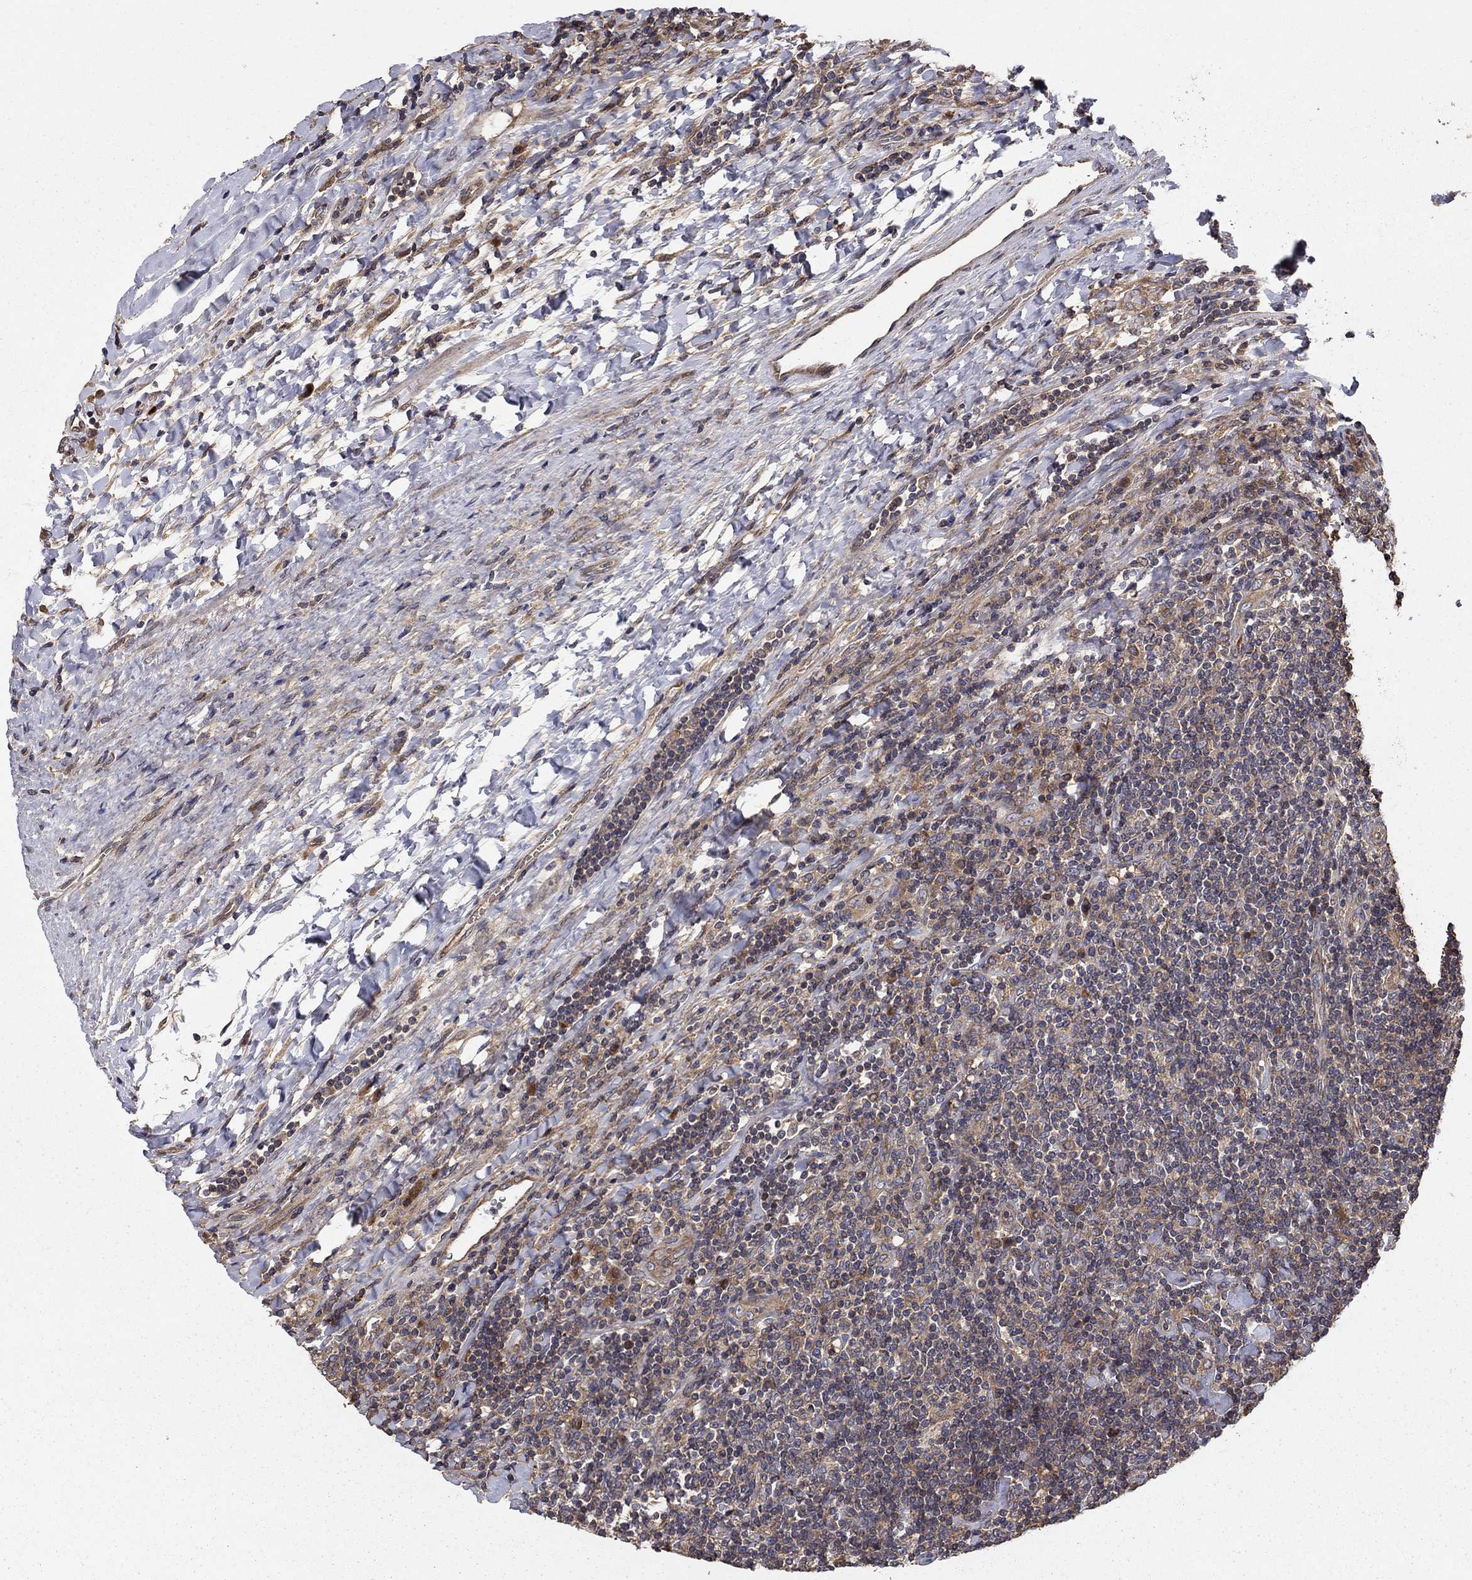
{"staining": {"intensity": "weak", "quantity": ">75%", "location": "cytoplasmic/membranous"}, "tissue": "lymphoma", "cell_type": "Tumor cells", "image_type": "cancer", "snomed": [{"axis": "morphology", "description": "Hodgkin's disease, NOS"}, {"axis": "topography", "description": "Lymph node"}], "caption": "The immunohistochemical stain shows weak cytoplasmic/membranous staining in tumor cells of lymphoma tissue.", "gene": "BABAM2", "patient": {"sex": "male", "age": 40}}